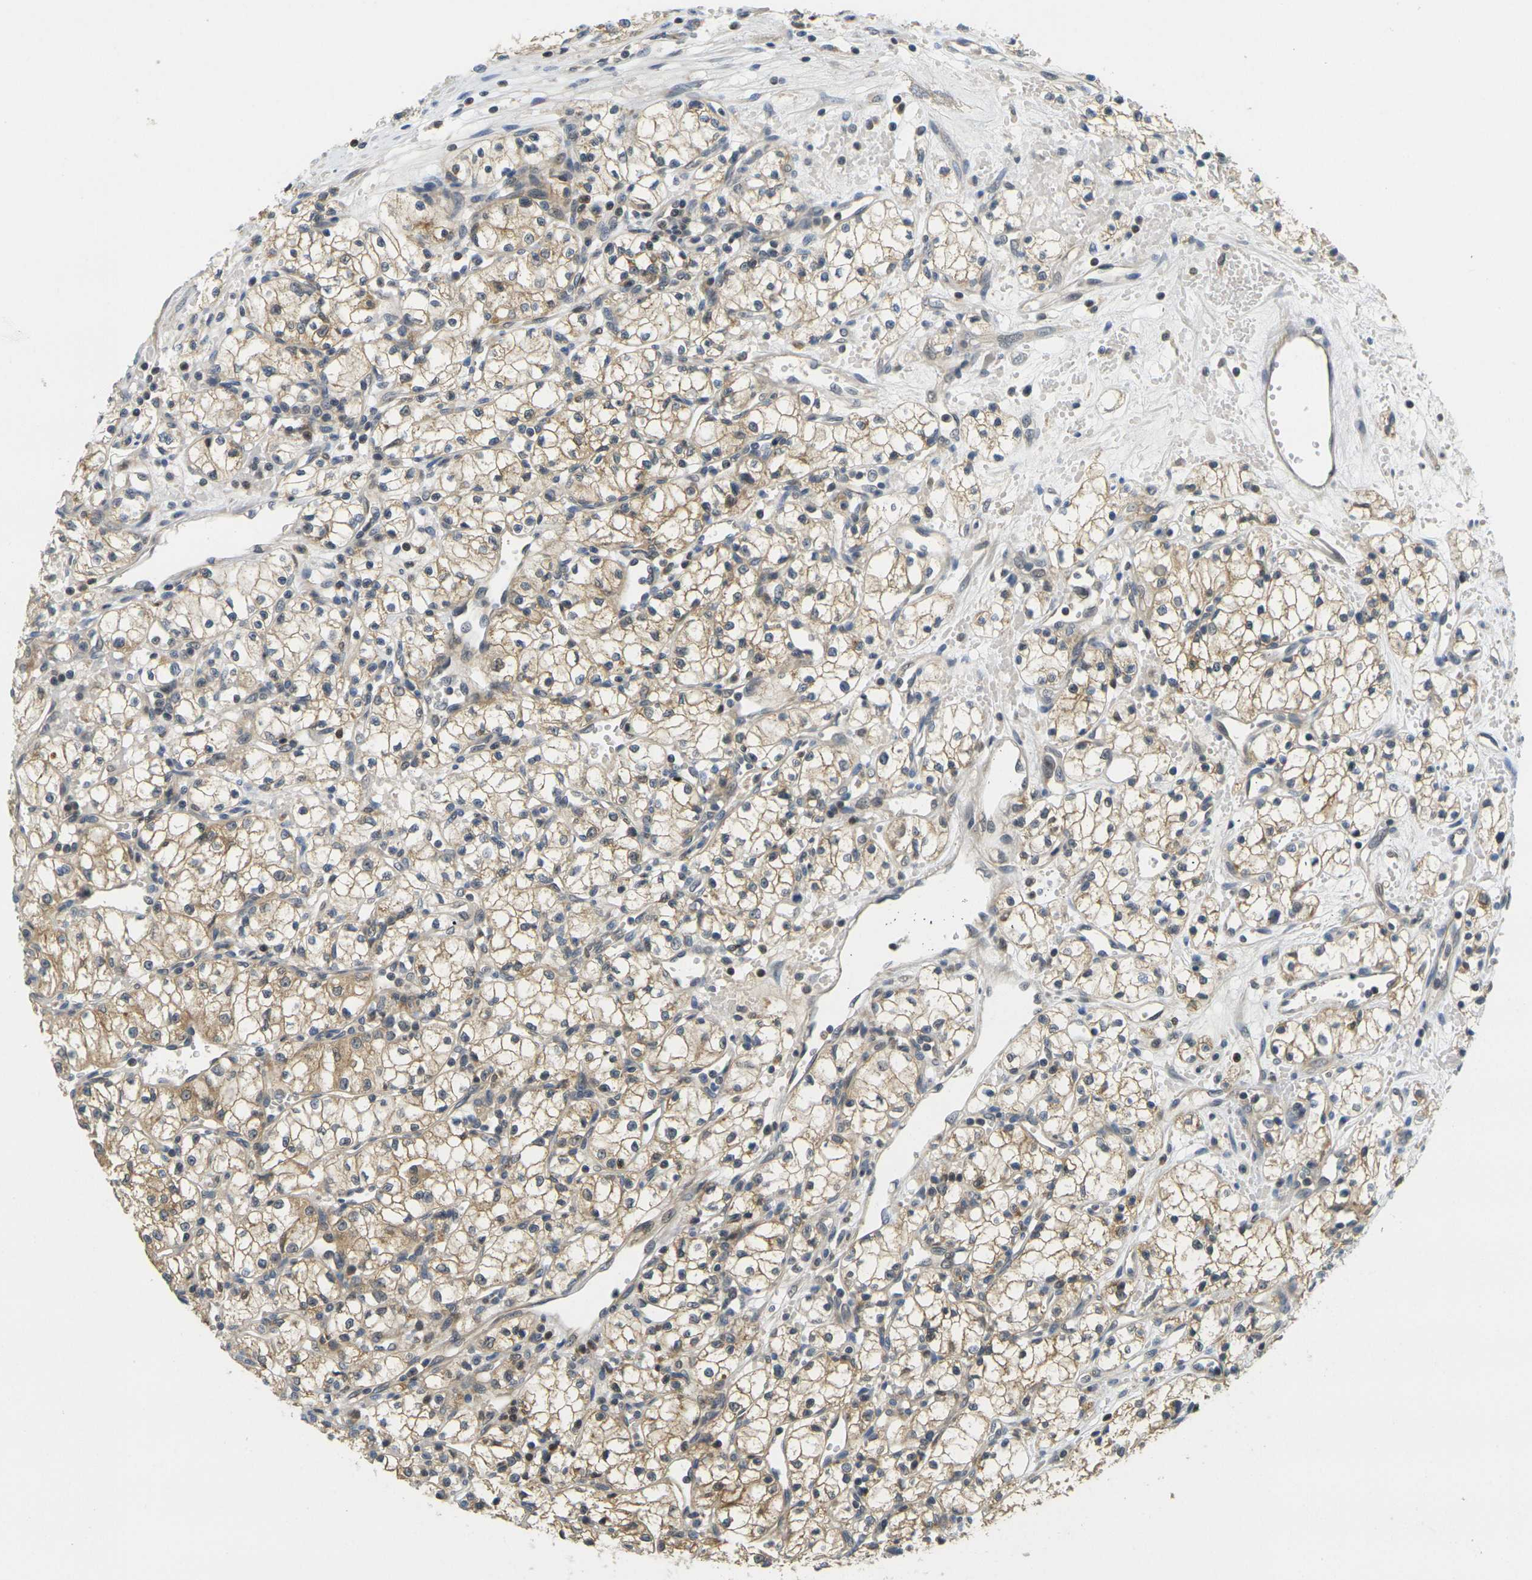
{"staining": {"intensity": "moderate", "quantity": ">75%", "location": "cytoplasmic/membranous"}, "tissue": "renal cancer", "cell_type": "Tumor cells", "image_type": "cancer", "snomed": [{"axis": "morphology", "description": "Normal tissue, NOS"}, {"axis": "morphology", "description": "Adenocarcinoma, NOS"}, {"axis": "topography", "description": "Kidney"}], "caption": "This photomicrograph shows renal cancer (adenocarcinoma) stained with IHC to label a protein in brown. The cytoplasmic/membranous of tumor cells show moderate positivity for the protein. Nuclei are counter-stained blue.", "gene": "KLHL8", "patient": {"sex": "male", "age": 59}}